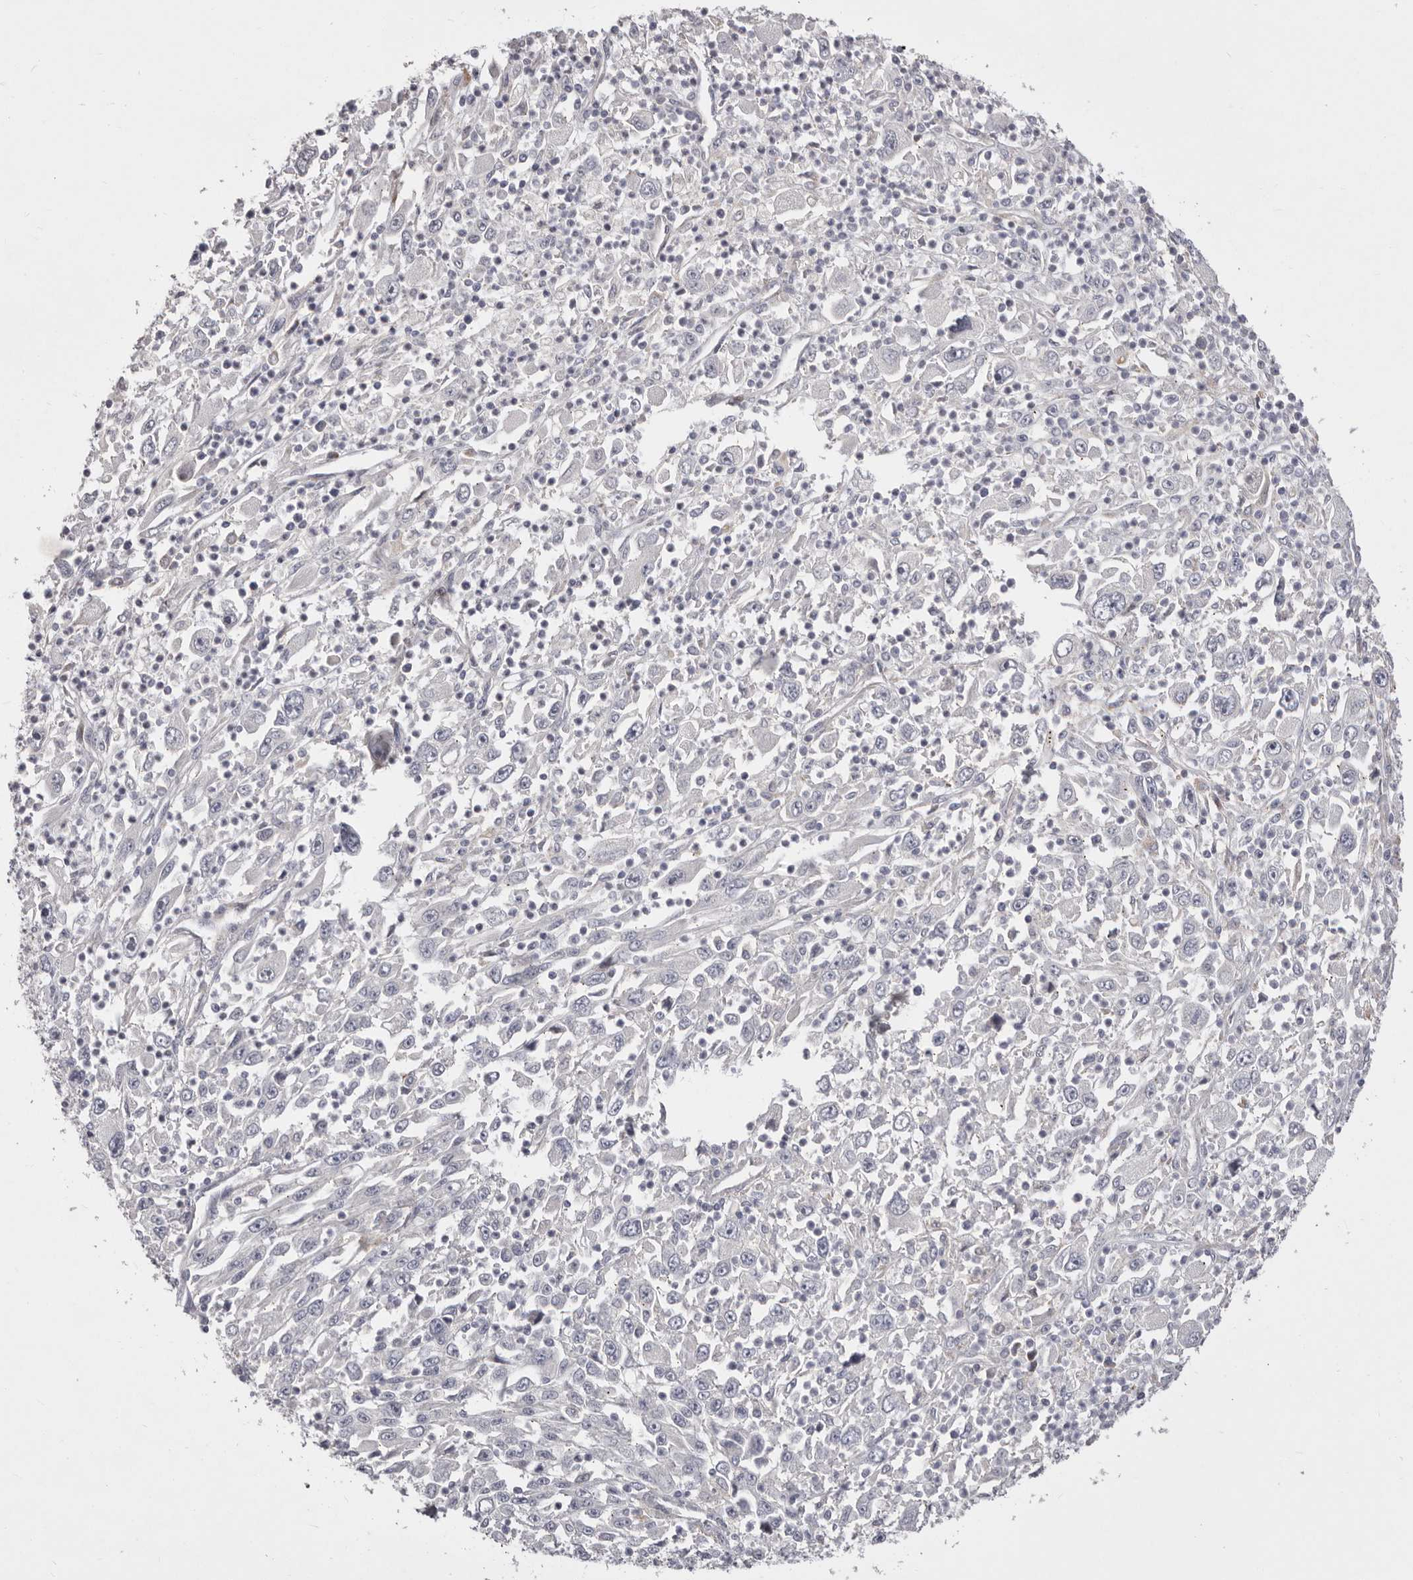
{"staining": {"intensity": "negative", "quantity": "none", "location": "none"}, "tissue": "melanoma", "cell_type": "Tumor cells", "image_type": "cancer", "snomed": [{"axis": "morphology", "description": "Malignant melanoma, Metastatic site"}, {"axis": "topography", "description": "Skin"}], "caption": "High power microscopy micrograph of an immunohistochemistry (IHC) histopathology image of malignant melanoma (metastatic site), revealing no significant expression in tumor cells.", "gene": "NUBPL", "patient": {"sex": "female", "age": 56}}